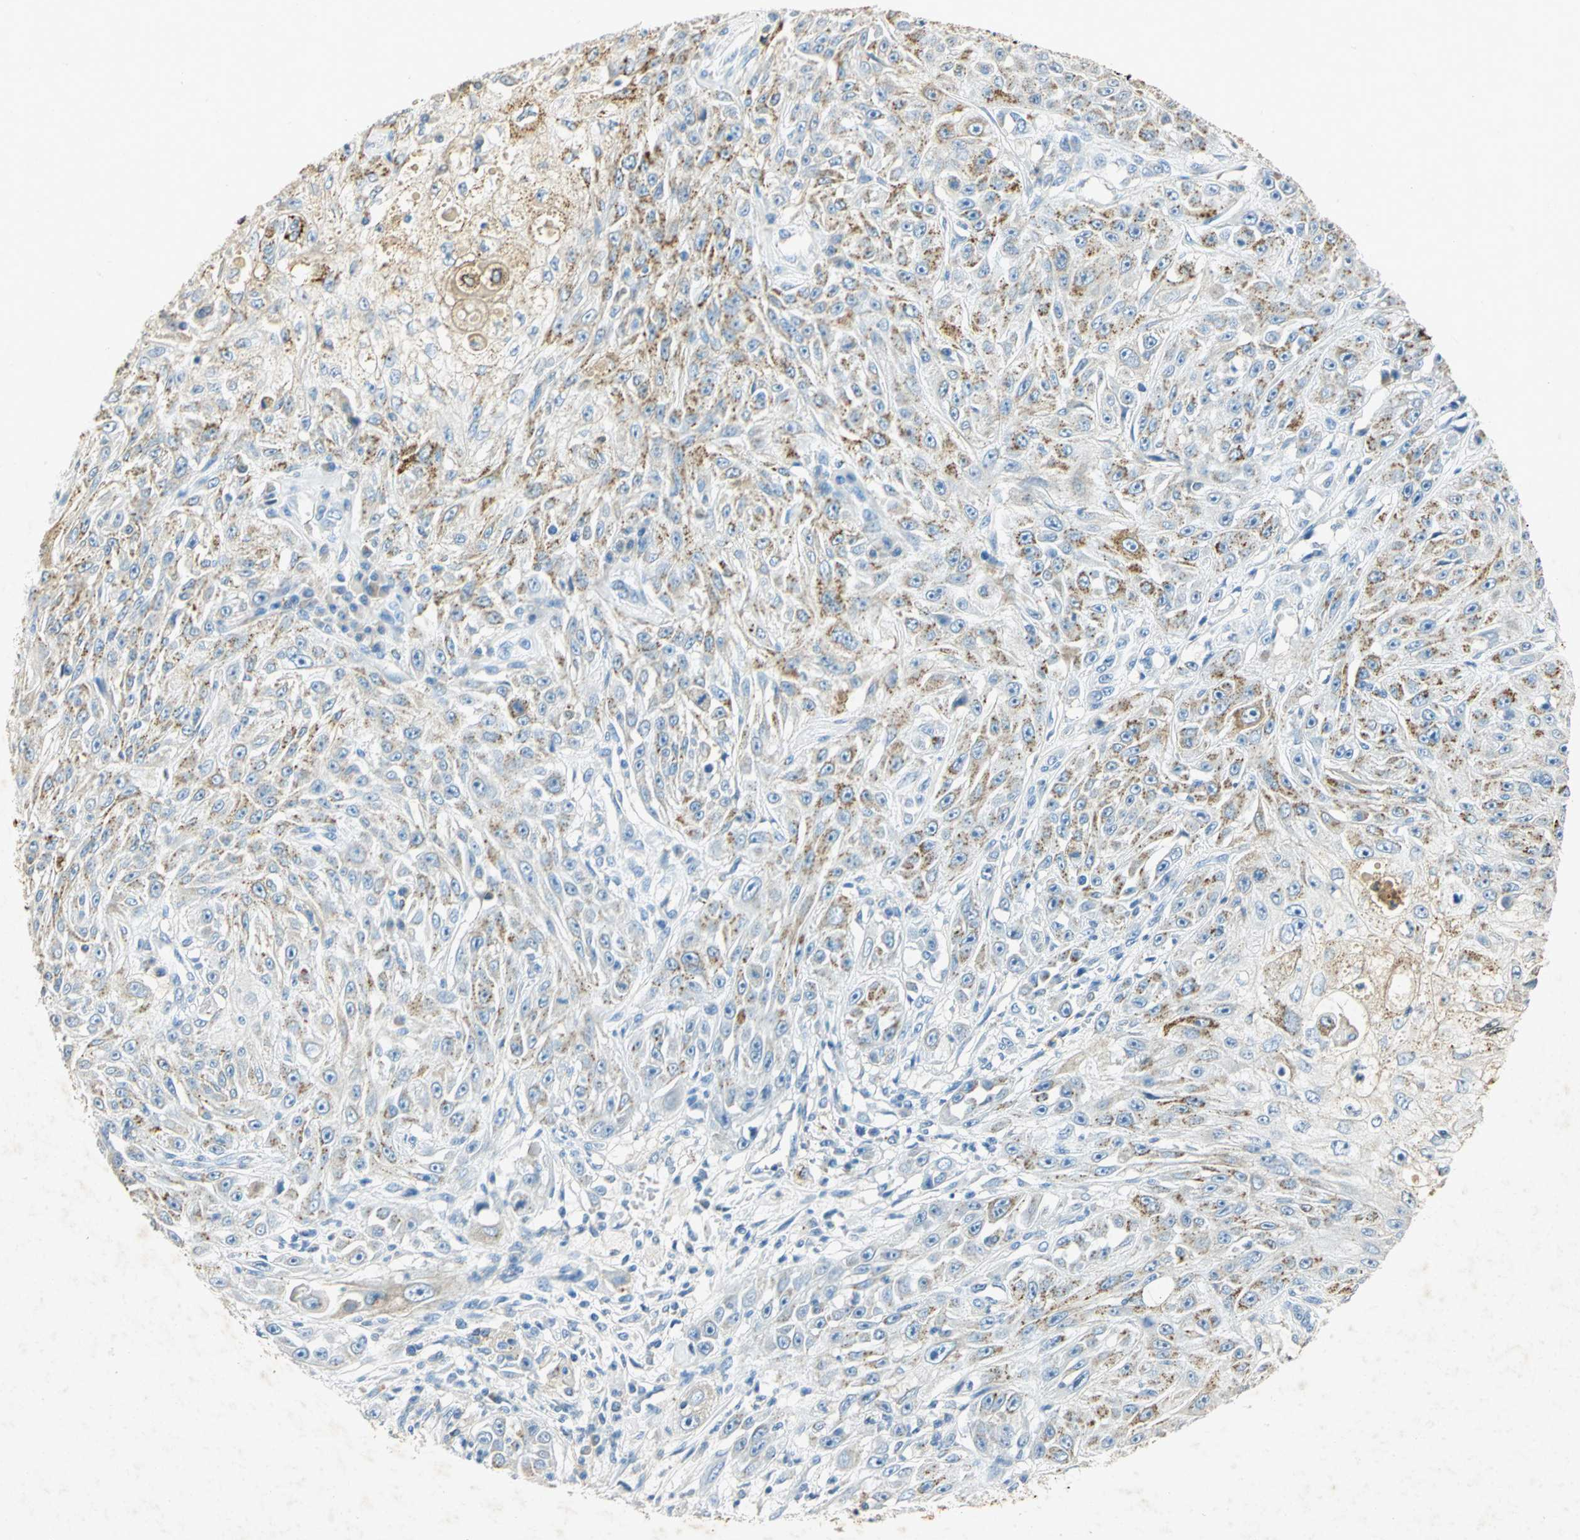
{"staining": {"intensity": "moderate", "quantity": "<25%", "location": "cytoplasmic/membranous"}, "tissue": "skin cancer", "cell_type": "Tumor cells", "image_type": "cancer", "snomed": [{"axis": "morphology", "description": "Squamous cell carcinoma, NOS"}, {"axis": "topography", "description": "Skin"}], "caption": "Immunohistochemical staining of squamous cell carcinoma (skin) displays low levels of moderate cytoplasmic/membranous protein staining in about <25% of tumor cells.", "gene": "ANXA4", "patient": {"sex": "male", "age": 75}}